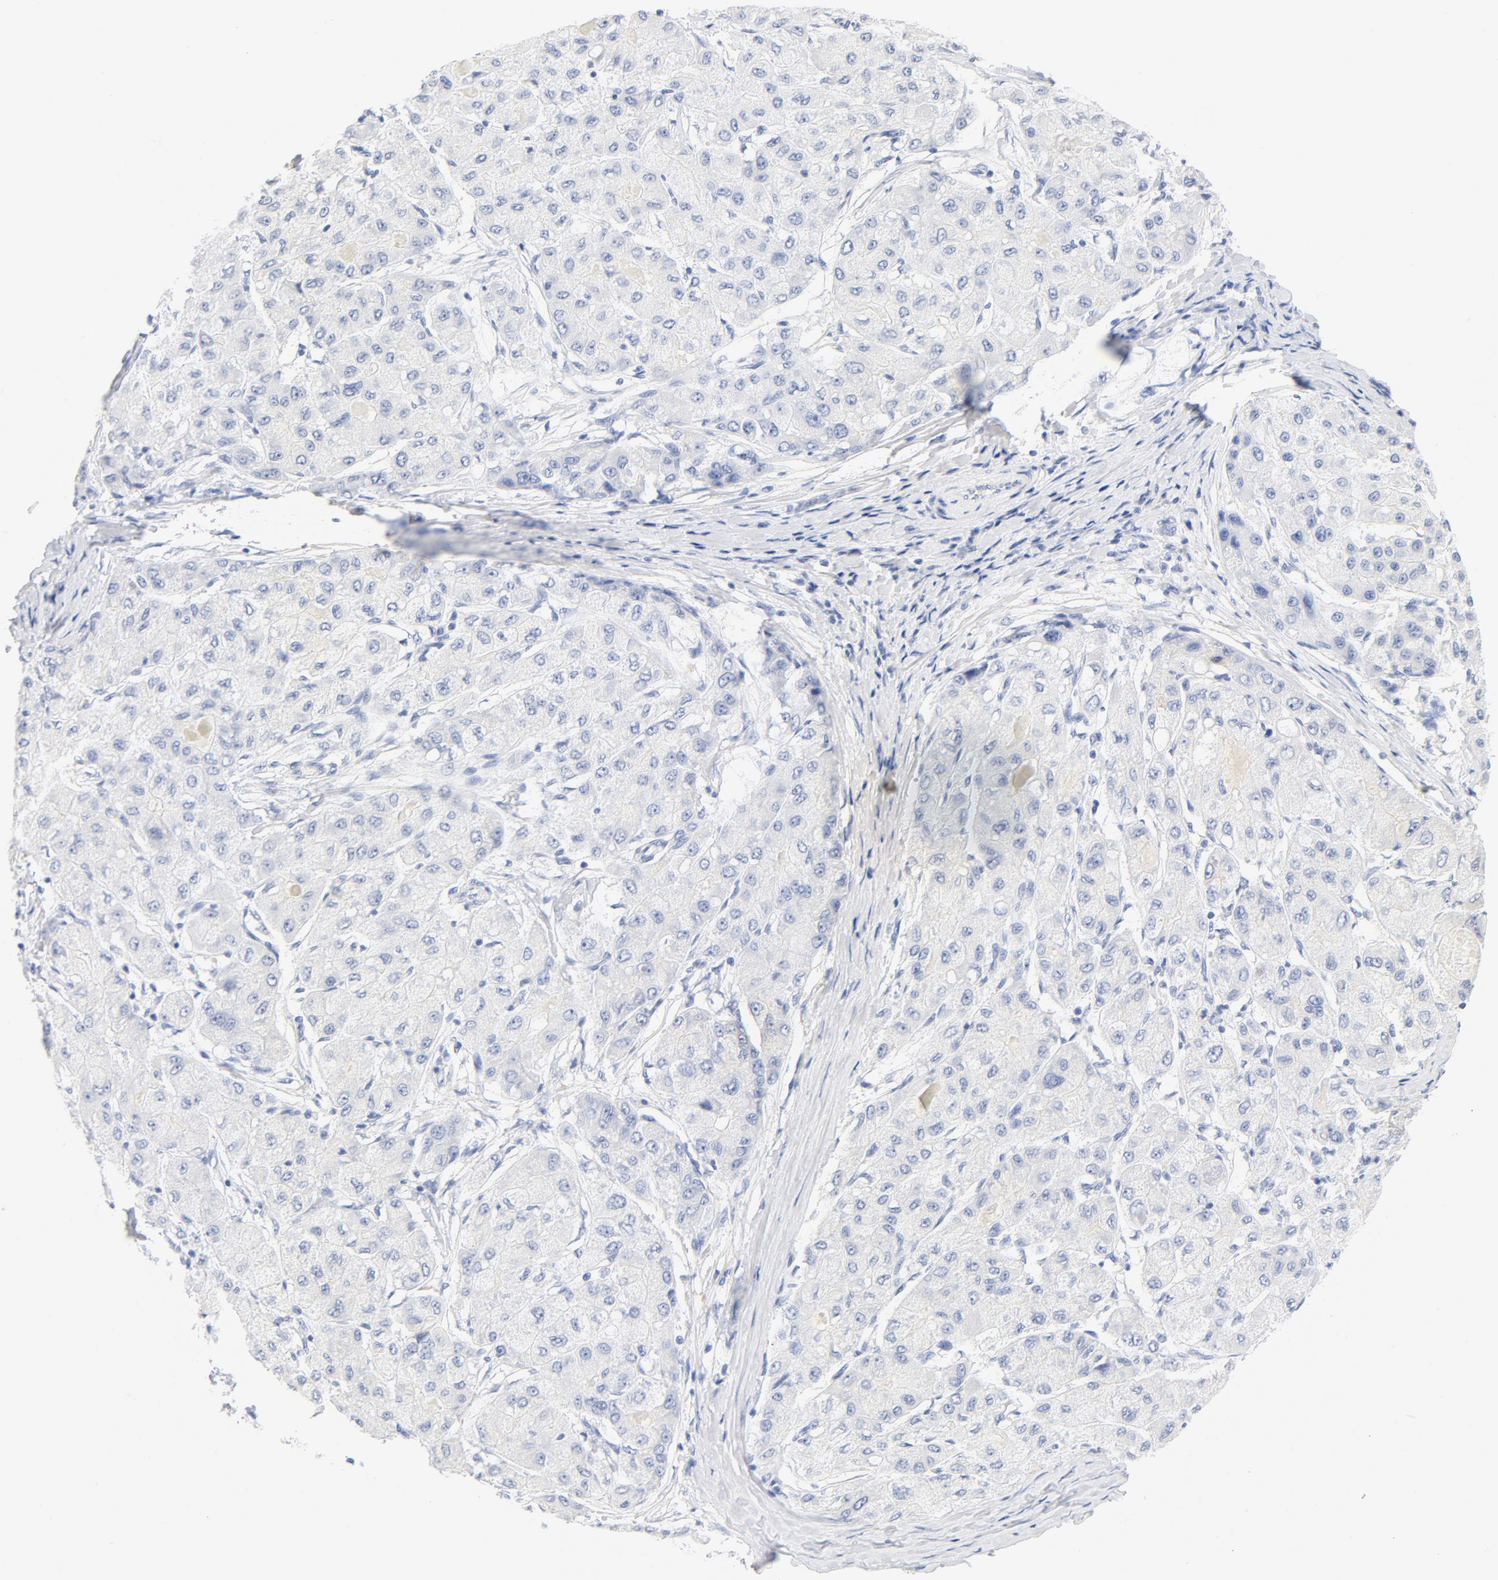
{"staining": {"intensity": "negative", "quantity": "none", "location": "none"}, "tissue": "liver cancer", "cell_type": "Tumor cells", "image_type": "cancer", "snomed": [{"axis": "morphology", "description": "Carcinoma, Hepatocellular, NOS"}, {"axis": "topography", "description": "Liver"}], "caption": "High magnification brightfield microscopy of liver cancer stained with DAB (brown) and counterstained with hematoxylin (blue): tumor cells show no significant expression.", "gene": "HOMER1", "patient": {"sex": "male", "age": 80}}